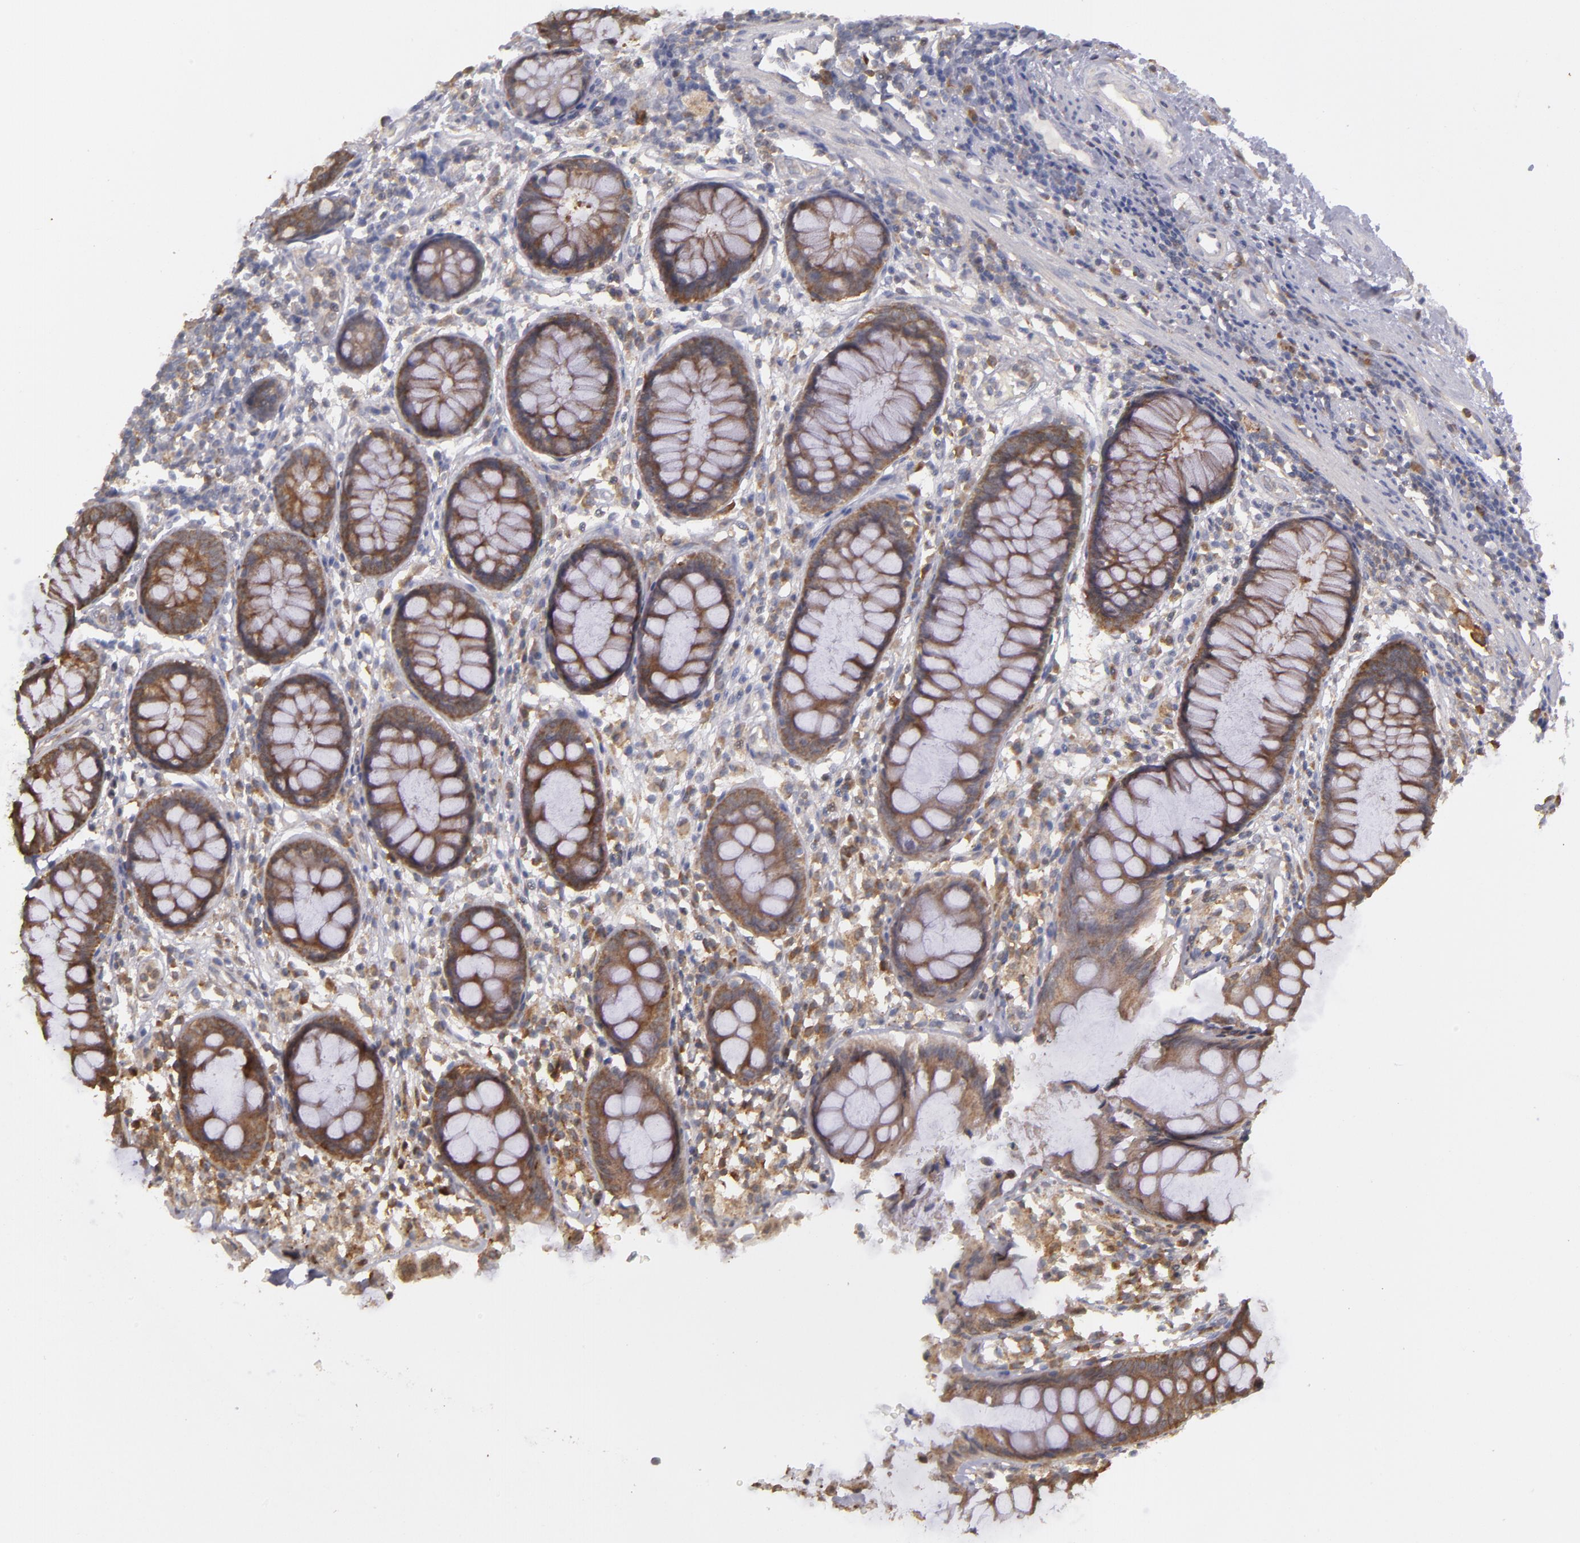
{"staining": {"intensity": "strong", "quantity": ">75%", "location": "cytoplasmic/membranous"}, "tissue": "rectum", "cell_type": "Glandular cells", "image_type": "normal", "snomed": [{"axis": "morphology", "description": "Normal tissue, NOS"}, {"axis": "topography", "description": "Rectum"}], "caption": "Protein analysis of unremarkable rectum demonstrates strong cytoplasmic/membranous expression in approximately >75% of glandular cells. Immunohistochemistry (ihc) stains the protein of interest in brown and the nuclei are stained blue.", "gene": "MTHFD1", "patient": {"sex": "female", "age": 66}}